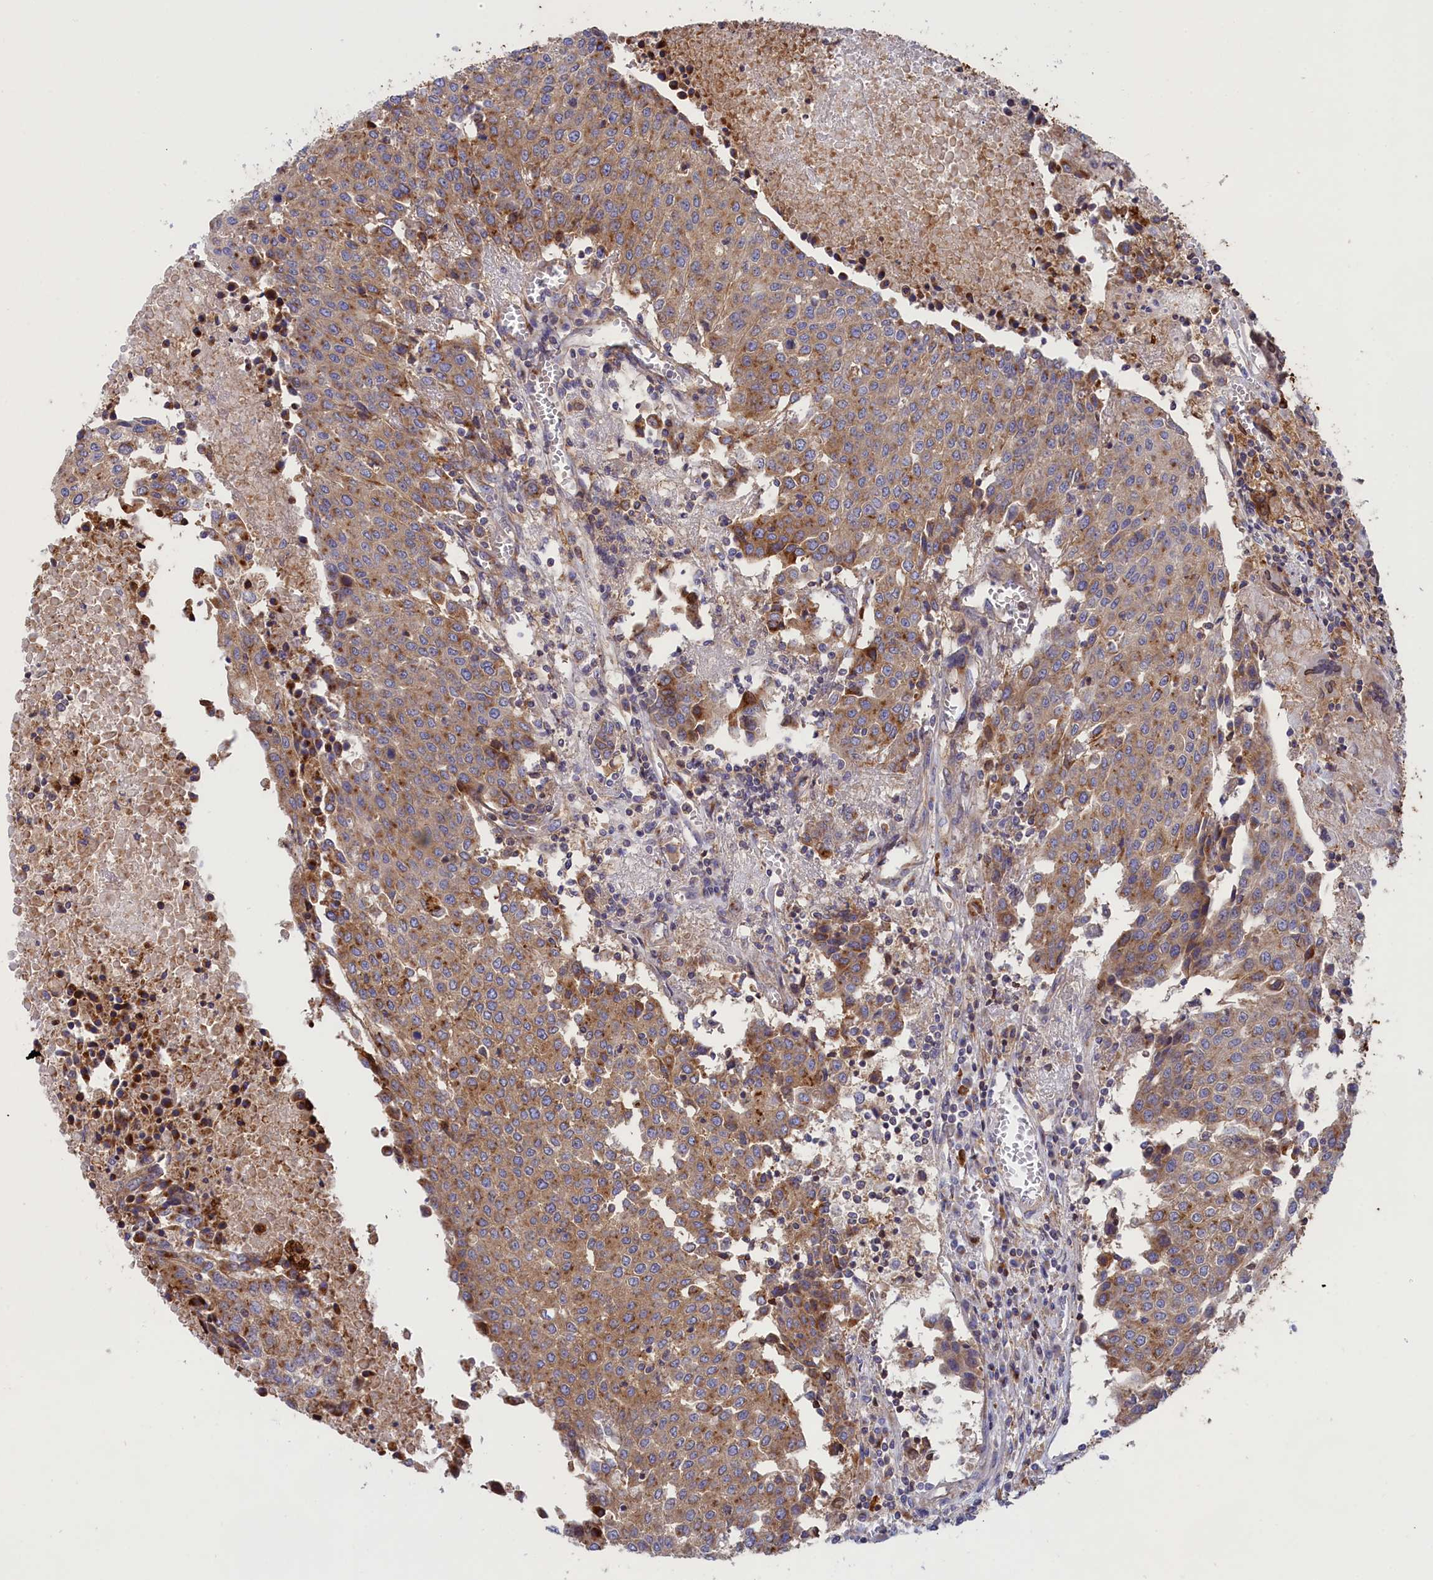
{"staining": {"intensity": "moderate", "quantity": ">75%", "location": "cytoplasmic/membranous"}, "tissue": "urothelial cancer", "cell_type": "Tumor cells", "image_type": "cancer", "snomed": [{"axis": "morphology", "description": "Urothelial carcinoma, High grade"}, {"axis": "topography", "description": "Urinary bladder"}], "caption": "A histopathology image of high-grade urothelial carcinoma stained for a protein reveals moderate cytoplasmic/membranous brown staining in tumor cells.", "gene": "SCAMP4", "patient": {"sex": "female", "age": 85}}